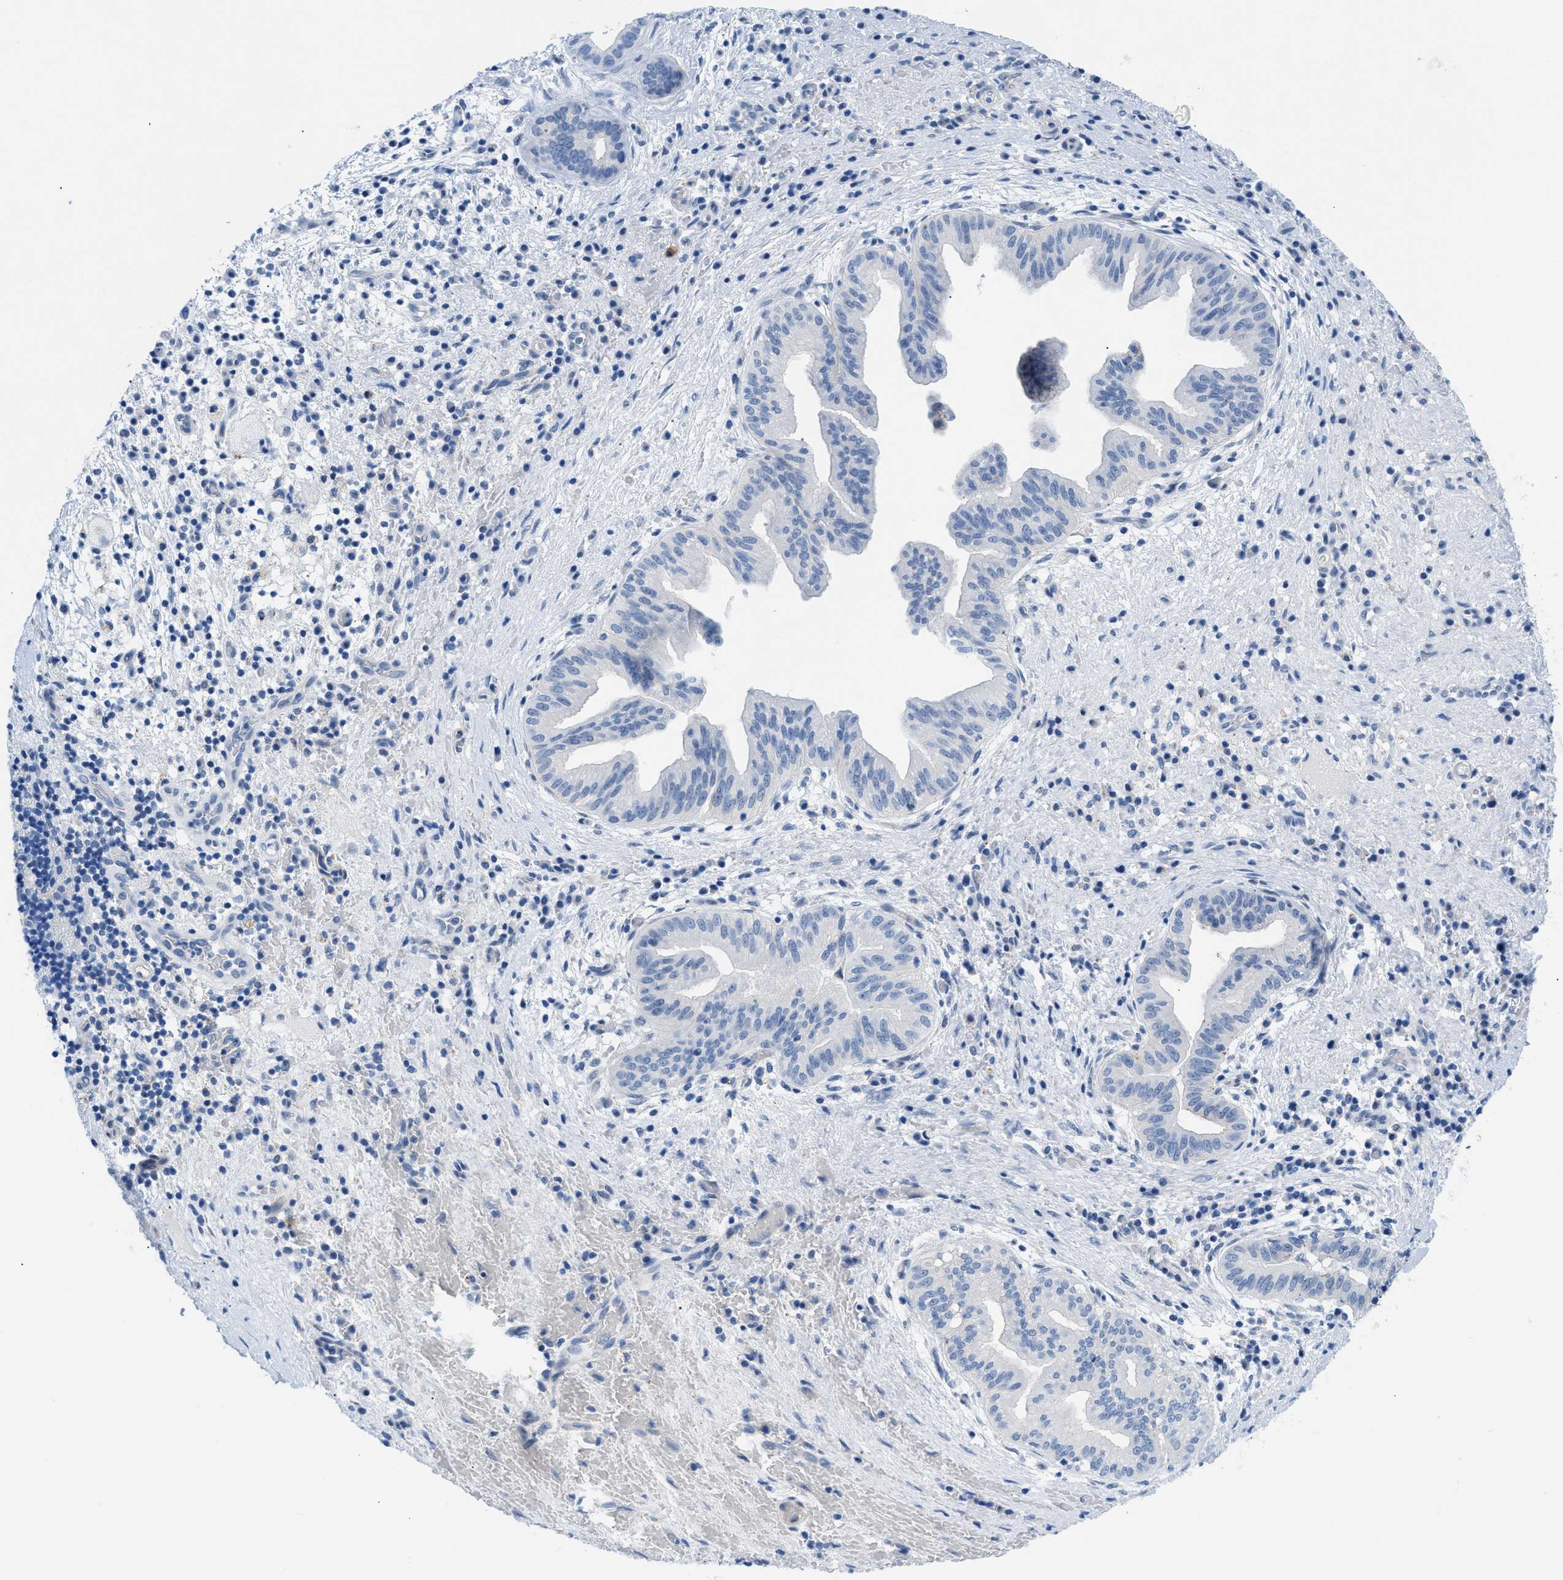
{"staining": {"intensity": "negative", "quantity": "none", "location": "none"}, "tissue": "liver cancer", "cell_type": "Tumor cells", "image_type": "cancer", "snomed": [{"axis": "morphology", "description": "Cholangiocarcinoma"}, {"axis": "topography", "description": "Liver"}], "caption": "High magnification brightfield microscopy of liver cancer stained with DAB (brown) and counterstained with hematoxylin (blue): tumor cells show no significant expression.", "gene": "FDCSP", "patient": {"sex": "female", "age": 38}}